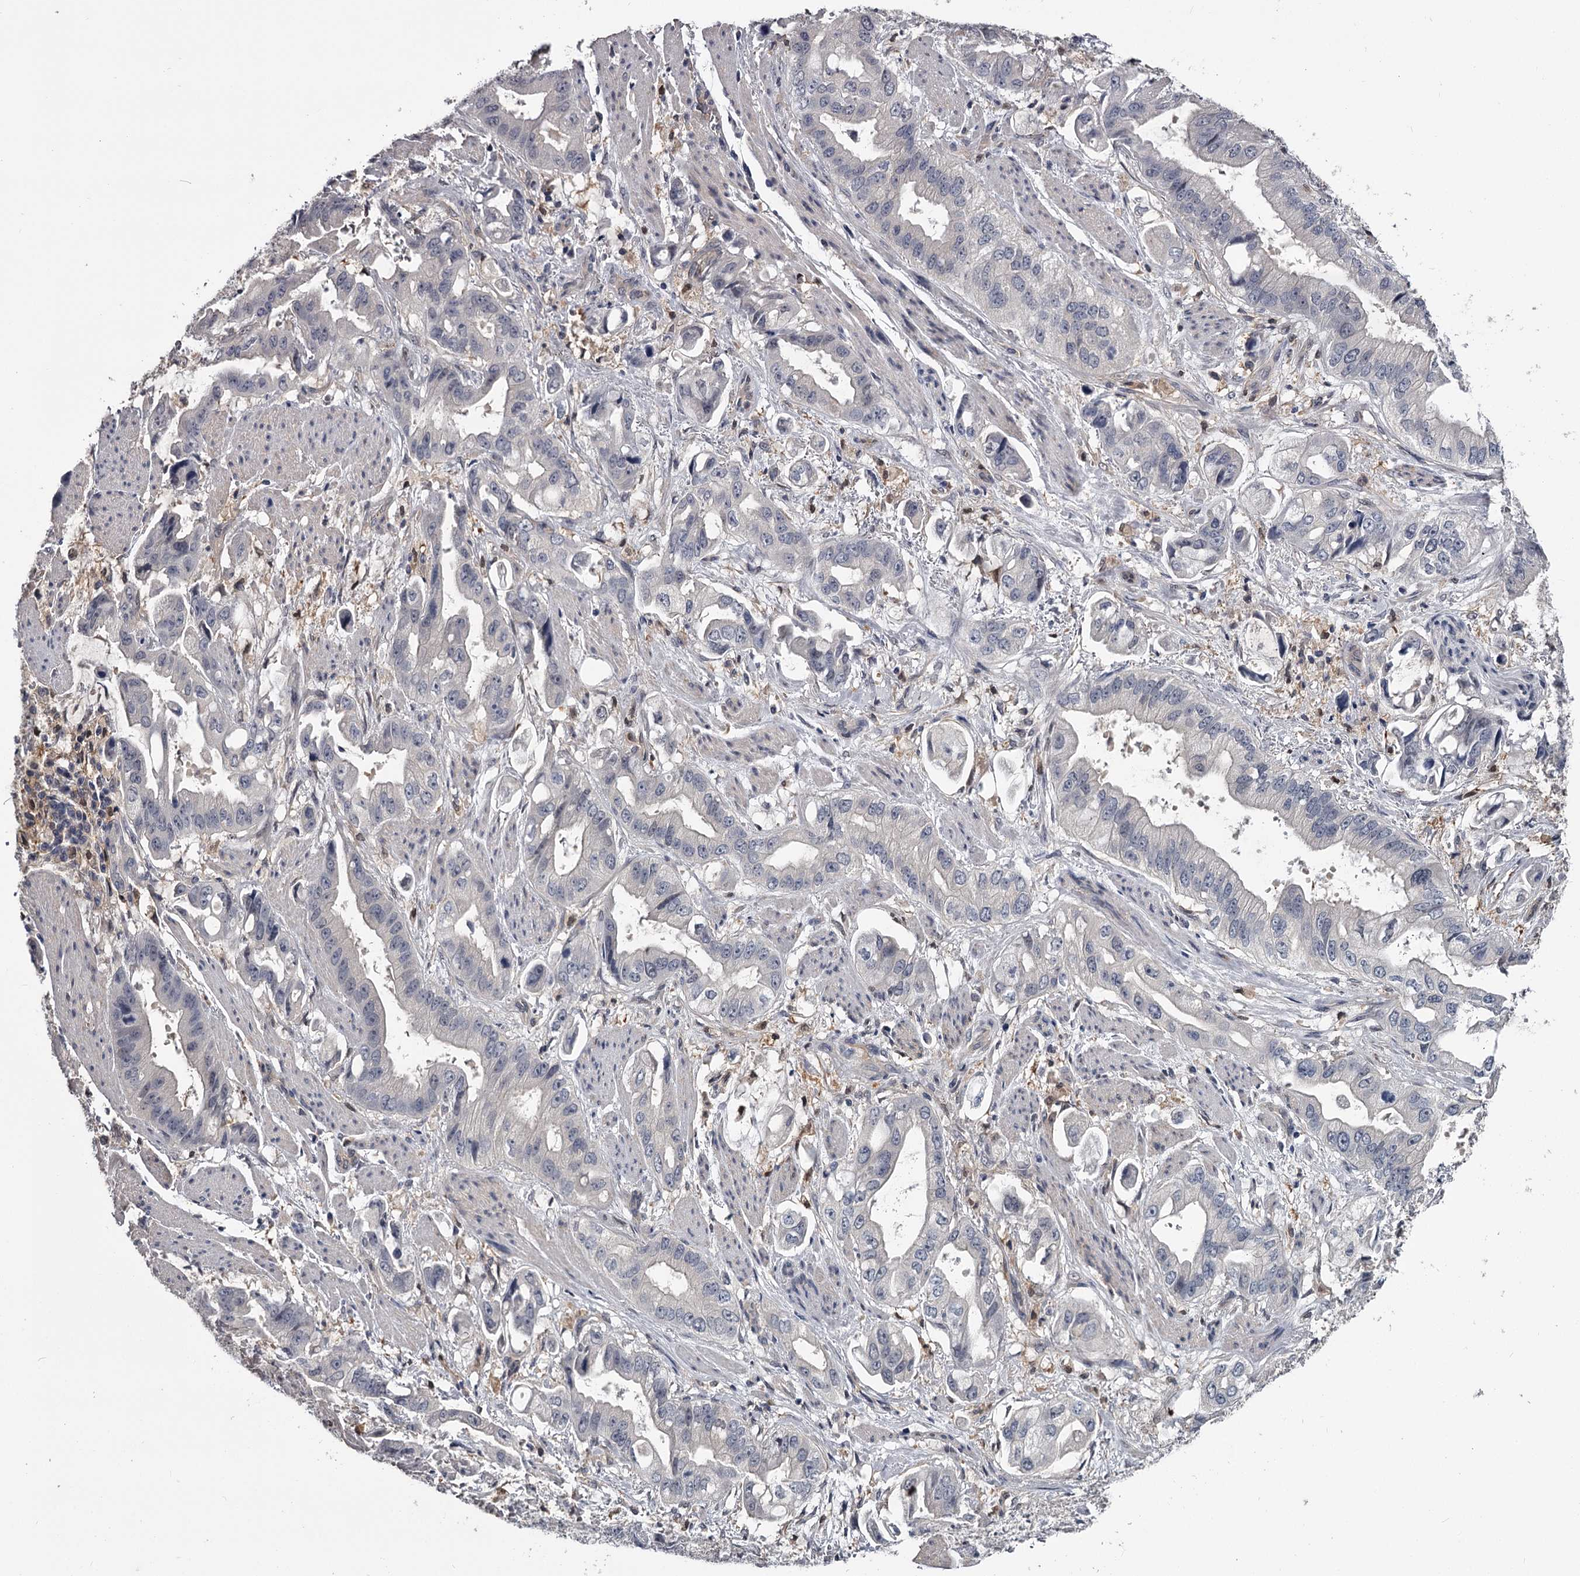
{"staining": {"intensity": "negative", "quantity": "none", "location": "none"}, "tissue": "stomach cancer", "cell_type": "Tumor cells", "image_type": "cancer", "snomed": [{"axis": "morphology", "description": "Adenocarcinoma, NOS"}, {"axis": "topography", "description": "Stomach"}], "caption": "Tumor cells show no significant expression in stomach cancer (adenocarcinoma).", "gene": "GSTO1", "patient": {"sex": "male", "age": 62}}